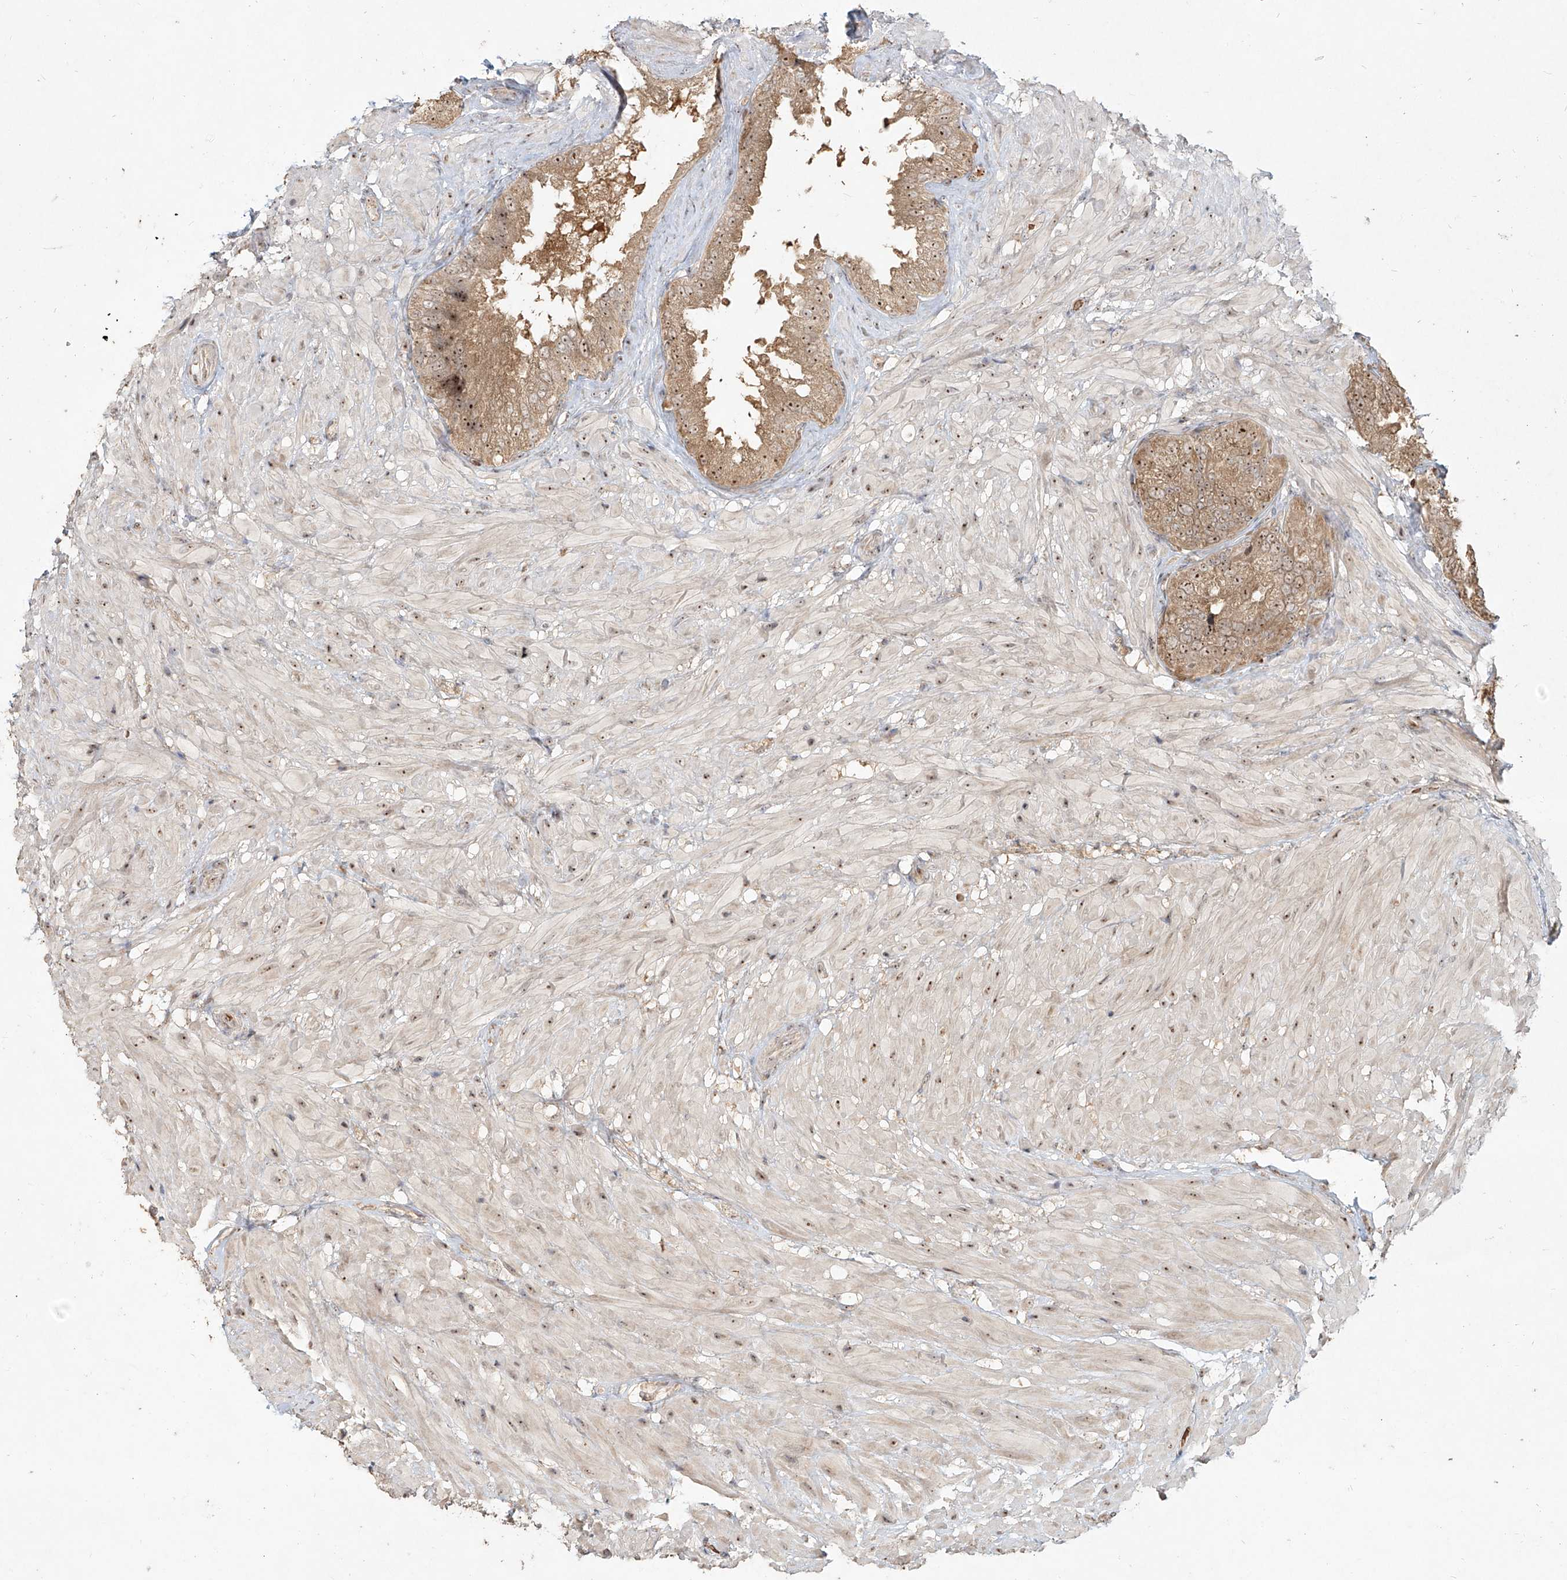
{"staining": {"intensity": "moderate", "quantity": ">75%", "location": "cytoplasmic/membranous,nuclear"}, "tissue": "seminal vesicle", "cell_type": "Glandular cells", "image_type": "normal", "snomed": [{"axis": "morphology", "description": "Normal tissue, NOS"}, {"axis": "topography", "description": "Seminal veicle"}, {"axis": "topography", "description": "Peripheral nerve tissue"}], "caption": "The photomicrograph shows immunohistochemical staining of normal seminal vesicle. There is moderate cytoplasmic/membranous,nuclear staining is appreciated in approximately >75% of glandular cells.", "gene": "BYSL", "patient": {"sex": "male", "age": 63}}